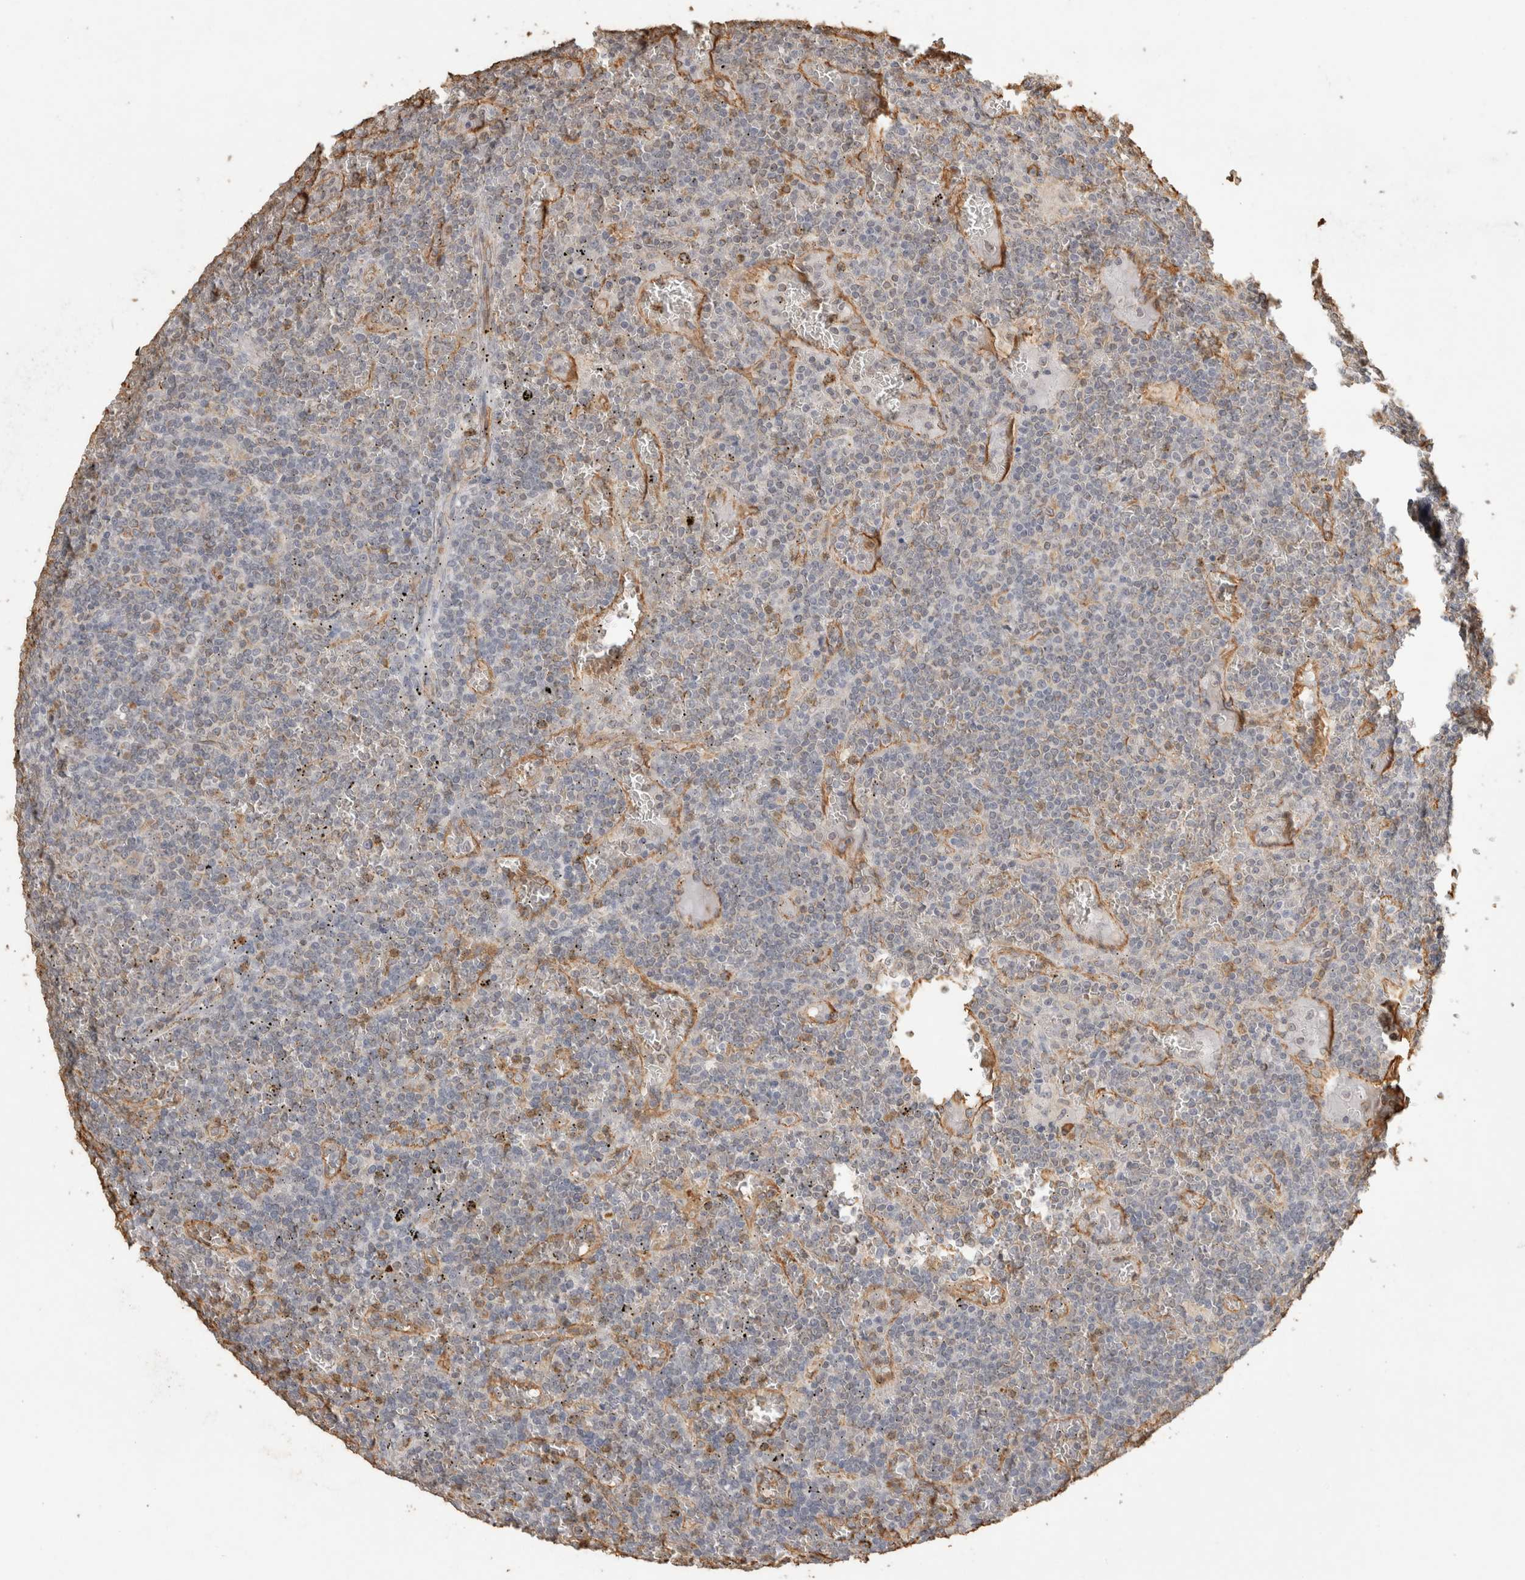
{"staining": {"intensity": "negative", "quantity": "none", "location": "none"}, "tissue": "lymphoma", "cell_type": "Tumor cells", "image_type": "cancer", "snomed": [{"axis": "morphology", "description": "Malignant lymphoma, non-Hodgkin's type, Low grade"}, {"axis": "topography", "description": "Spleen"}], "caption": "Malignant lymphoma, non-Hodgkin's type (low-grade) stained for a protein using IHC demonstrates no expression tumor cells.", "gene": "REPS2", "patient": {"sex": "female", "age": 19}}